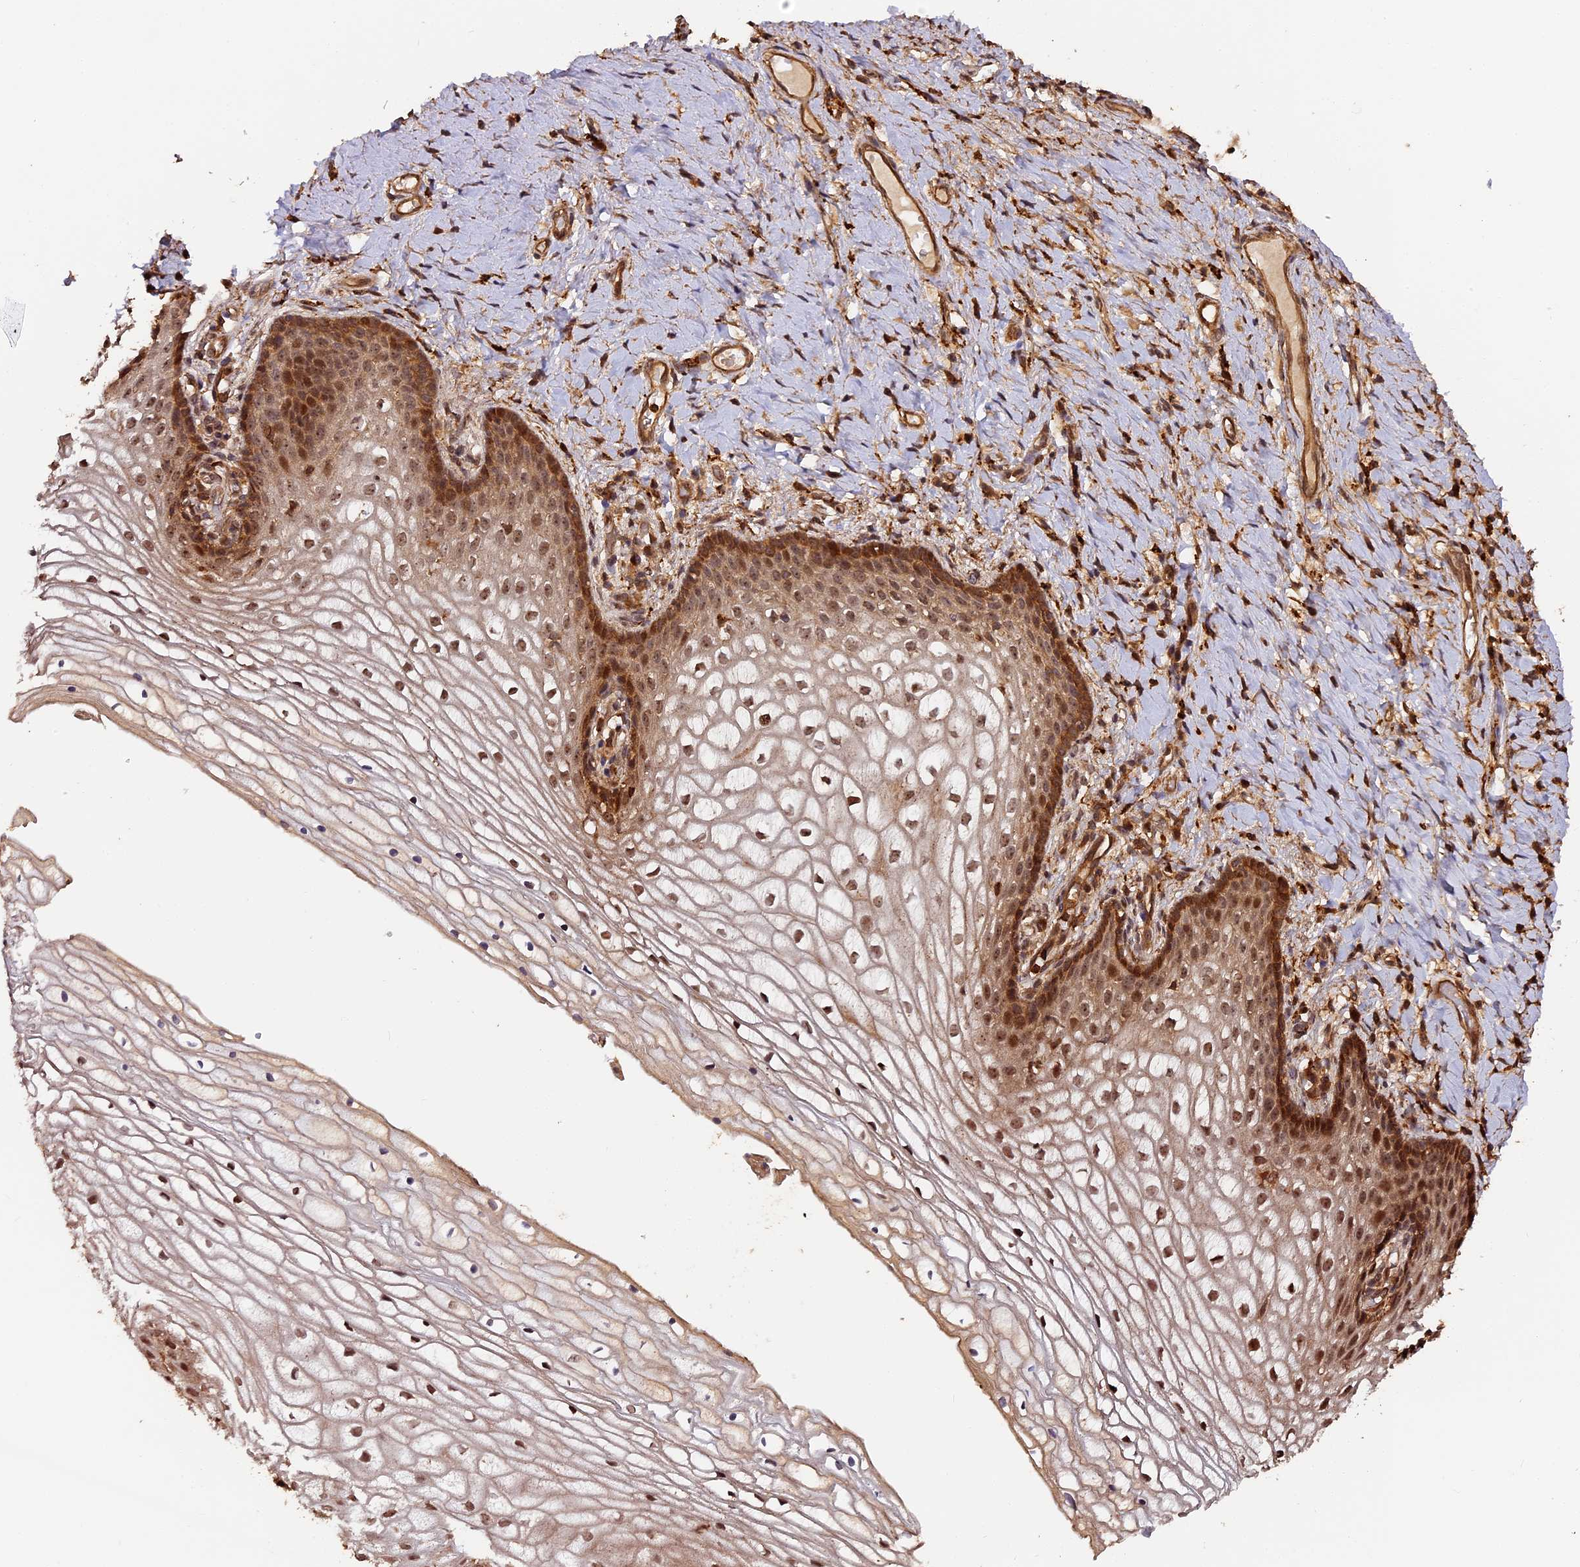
{"staining": {"intensity": "moderate", "quantity": ">75%", "location": "cytoplasmic/membranous,nuclear"}, "tissue": "vagina", "cell_type": "Squamous epithelial cells", "image_type": "normal", "snomed": [{"axis": "morphology", "description": "Normal tissue, NOS"}, {"axis": "topography", "description": "Vagina"}], "caption": "The image displays a brown stain indicating the presence of a protein in the cytoplasmic/membranous,nuclear of squamous epithelial cells in vagina. (brown staining indicates protein expression, while blue staining denotes nuclei).", "gene": "MMP15", "patient": {"sex": "female", "age": 60}}